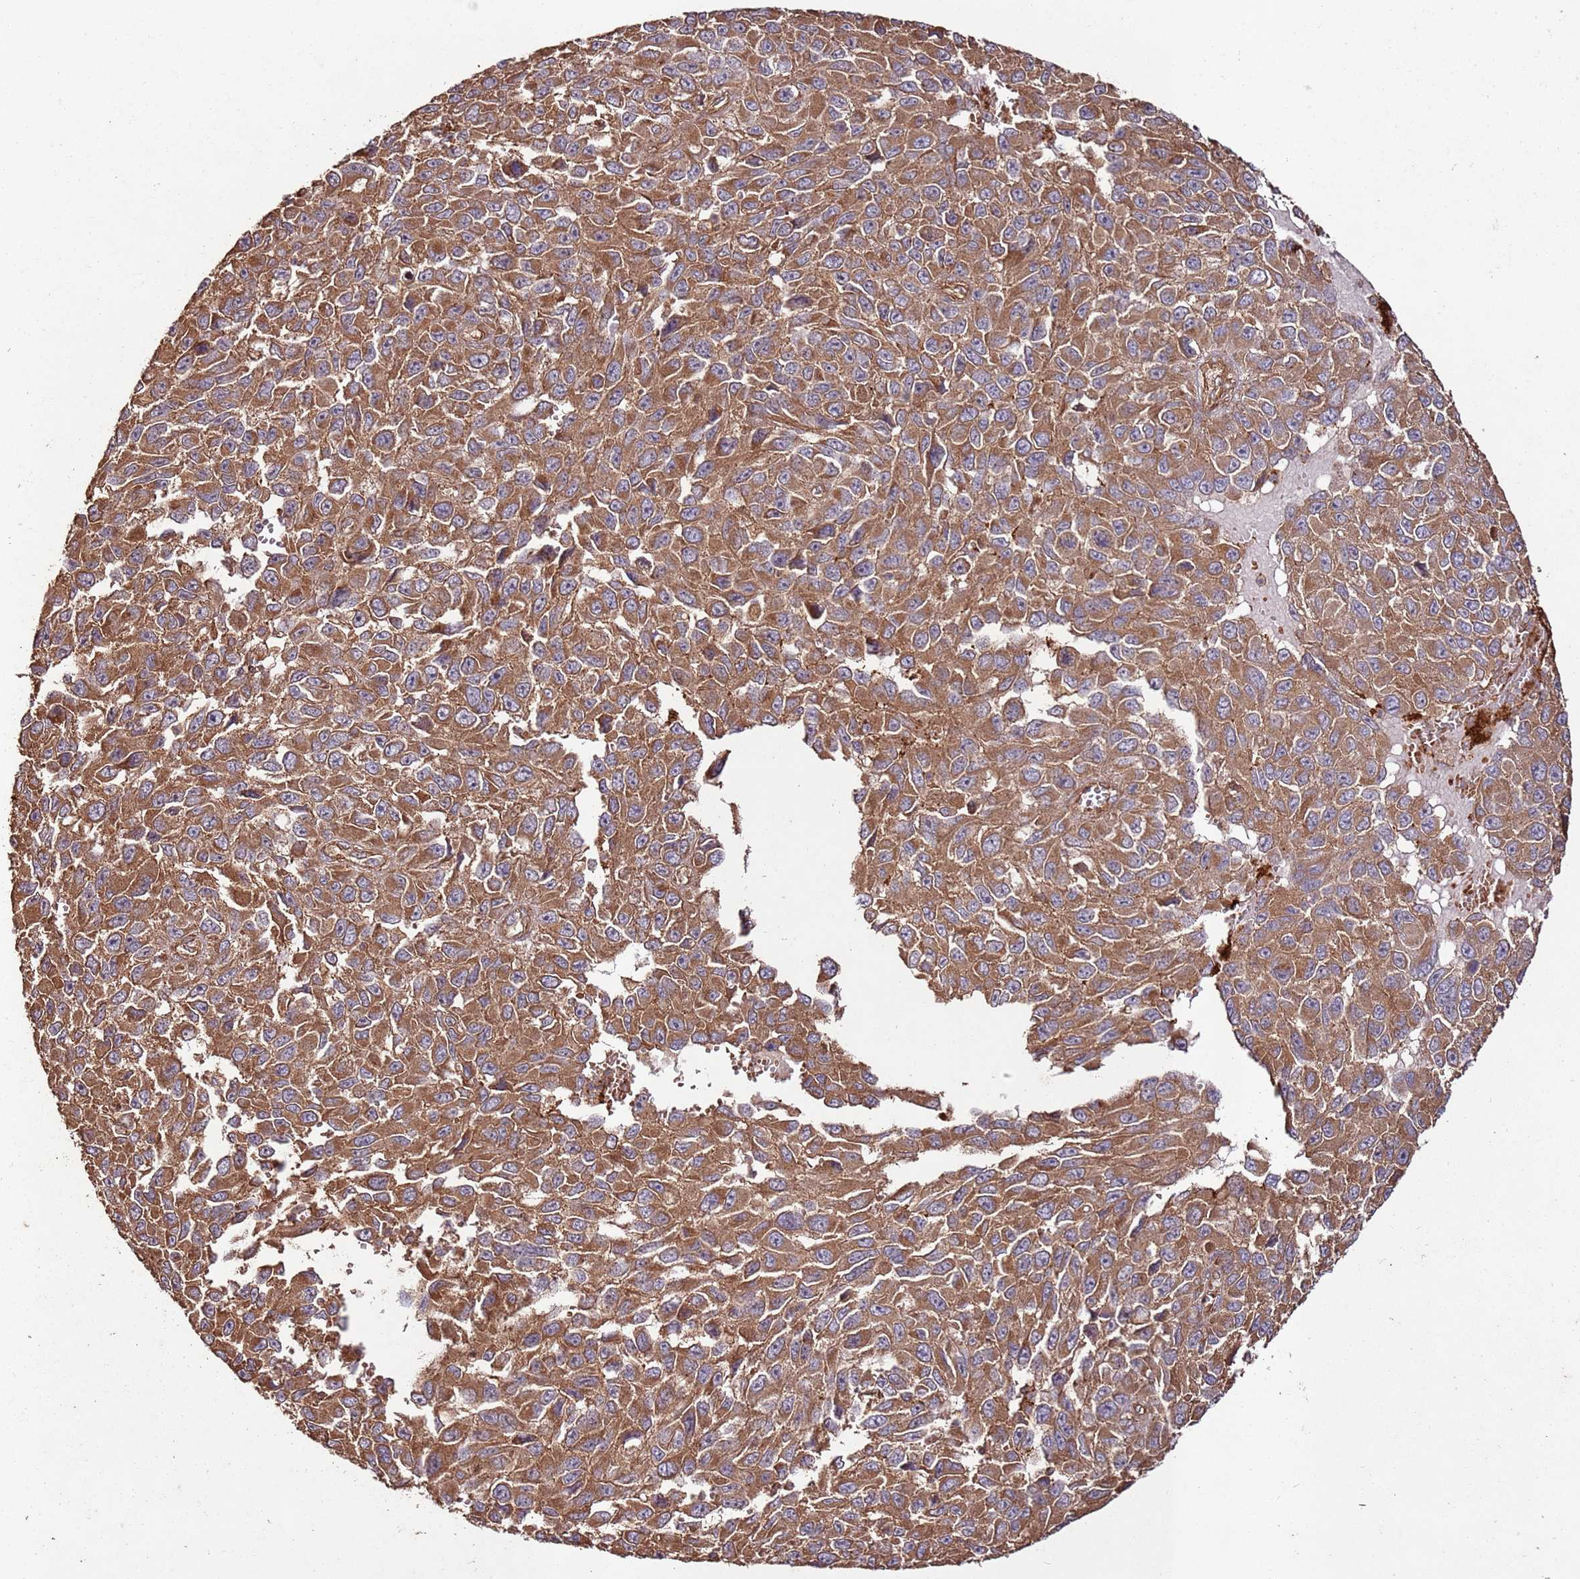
{"staining": {"intensity": "moderate", "quantity": ">75%", "location": "cytoplasmic/membranous"}, "tissue": "melanoma", "cell_type": "Tumor cells", "image_type": "cancer", "snomed": [{"axis": "morphology", "description": "Normal tissue, NOS"}, {"axis": "morphology", "description": "Malignant melanoma, NOS"}, {"axis": "topography", "description": "Skin"}], "caption": "Moderate cytoplasmic/membranous expression is seen in approximately >75% of tumor cells in malignant melanoma.", "gene": "FAM186A", "patient": {"sex": "female", "age": 96}}